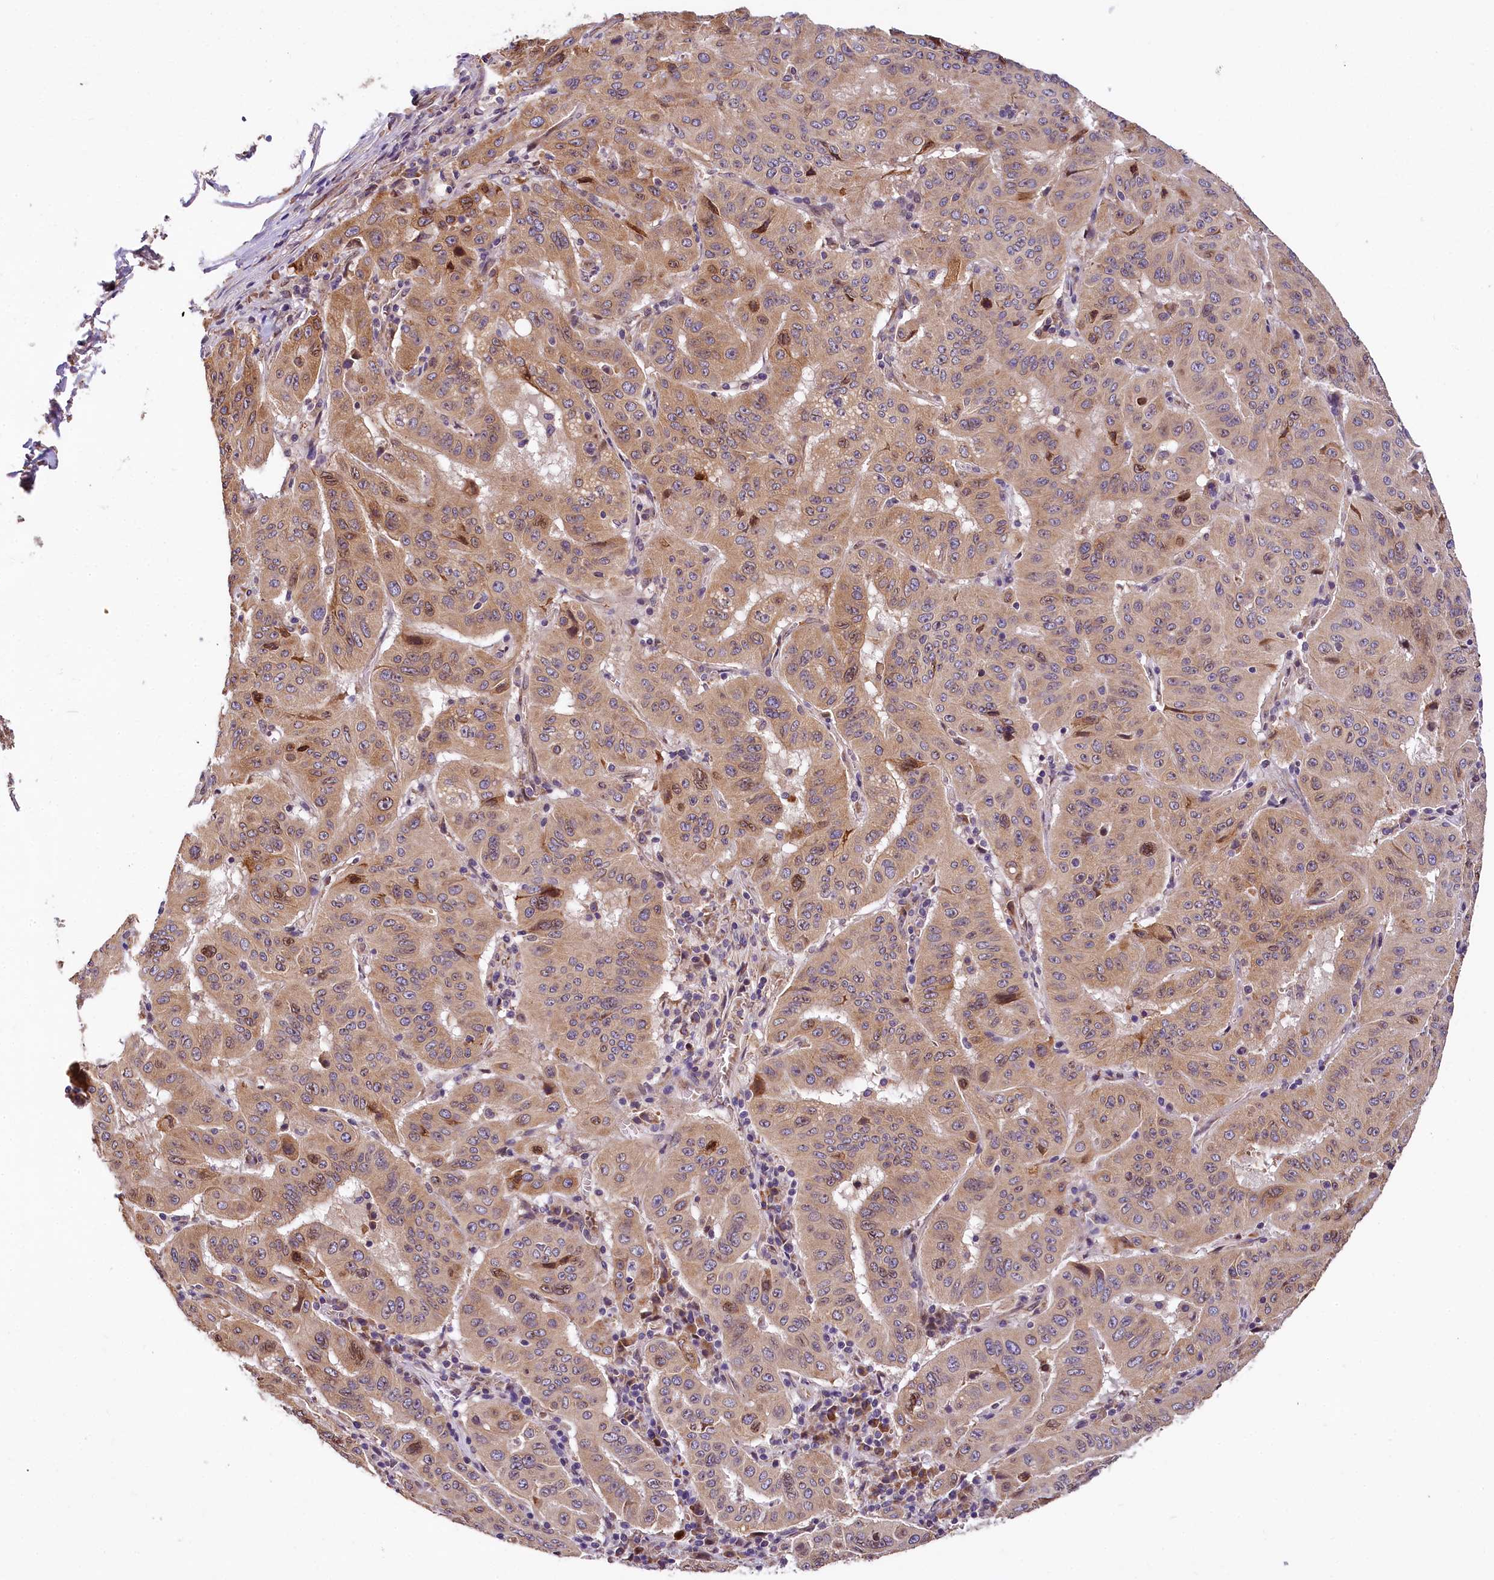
{"staining": {"intensity": "weak", "quantity": ">75%", "location": "cytoplasmic/membranous,nuclear"}, "tissue": "pancreatic cancer", "cell_type": "Tumor cells", "image_type": "cancer", "snomed": [{"axis": "morphology", "description": "Adenocarcinoma, NOS"}, {"axis": "topography", "description": "Pancreas"}], "caption": "Immunohistochemistry (IHC) image of neoplastic tissue: human pancreatic cancer (adenocarcinoma) stained using immunohistochemistry reveals low levels of weak protein expression localized specifically in the cytoplasmic/membranous and nuclear of tumor cells, appearing as a cytoplasmic/membranous and nuclear brown color.", "gene": "SUPV3L1", "patient": {"sex": "male", "age": 63}}